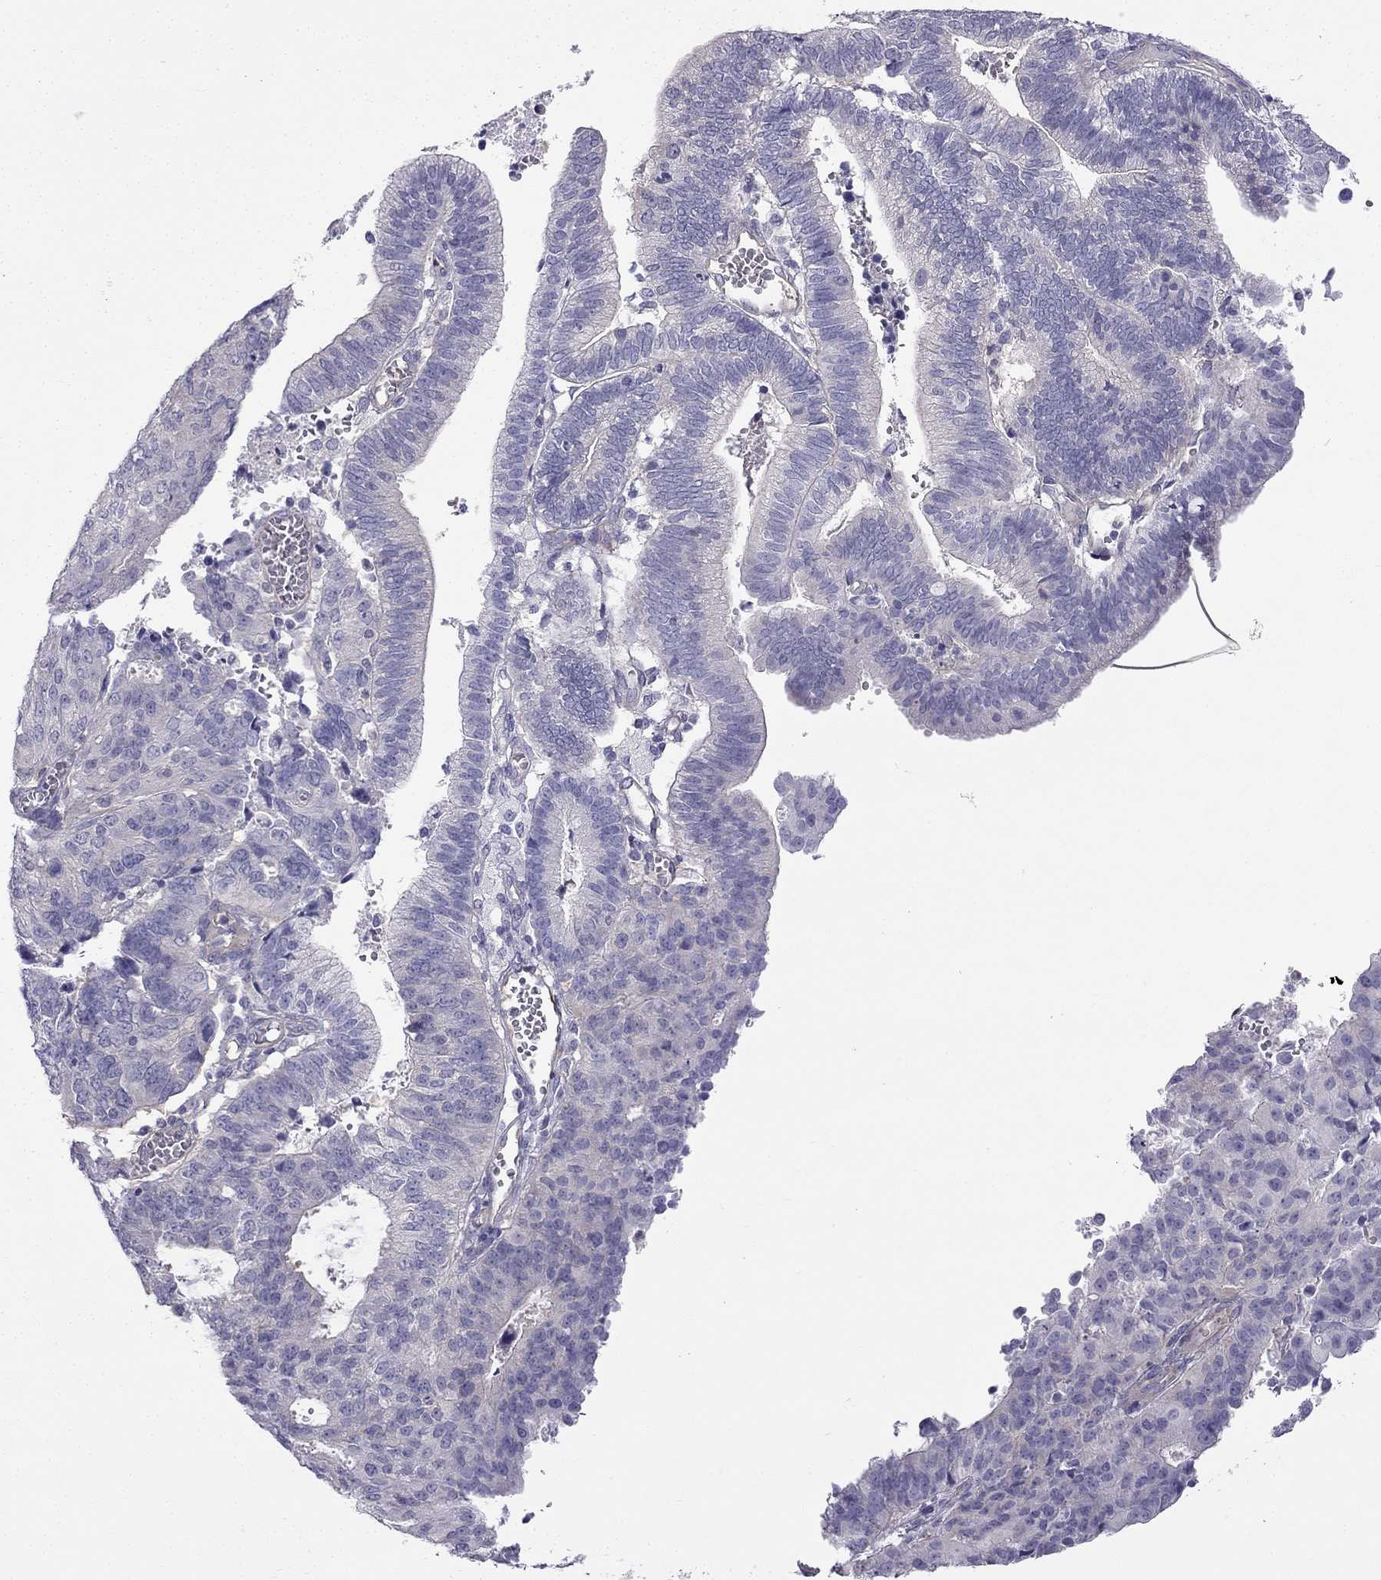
{"staining": {"intensity": "negative", "quantity": "none", "location": "none"}, "tissue": "endometrial cancer", "cell_type": "Tumor cells", "image_type": "cancer", "snomed": [{"axis": "morphology", "description": "Adenocarcinoma, NOS"}, {"axis": "topography", "description": "Endometrium"}], "caption": "Tumor cells show no significant protein expression in endometrial adenocarcinoma.", "gene": "GJA8", "patient": {"sex": "female", "age": 82}}